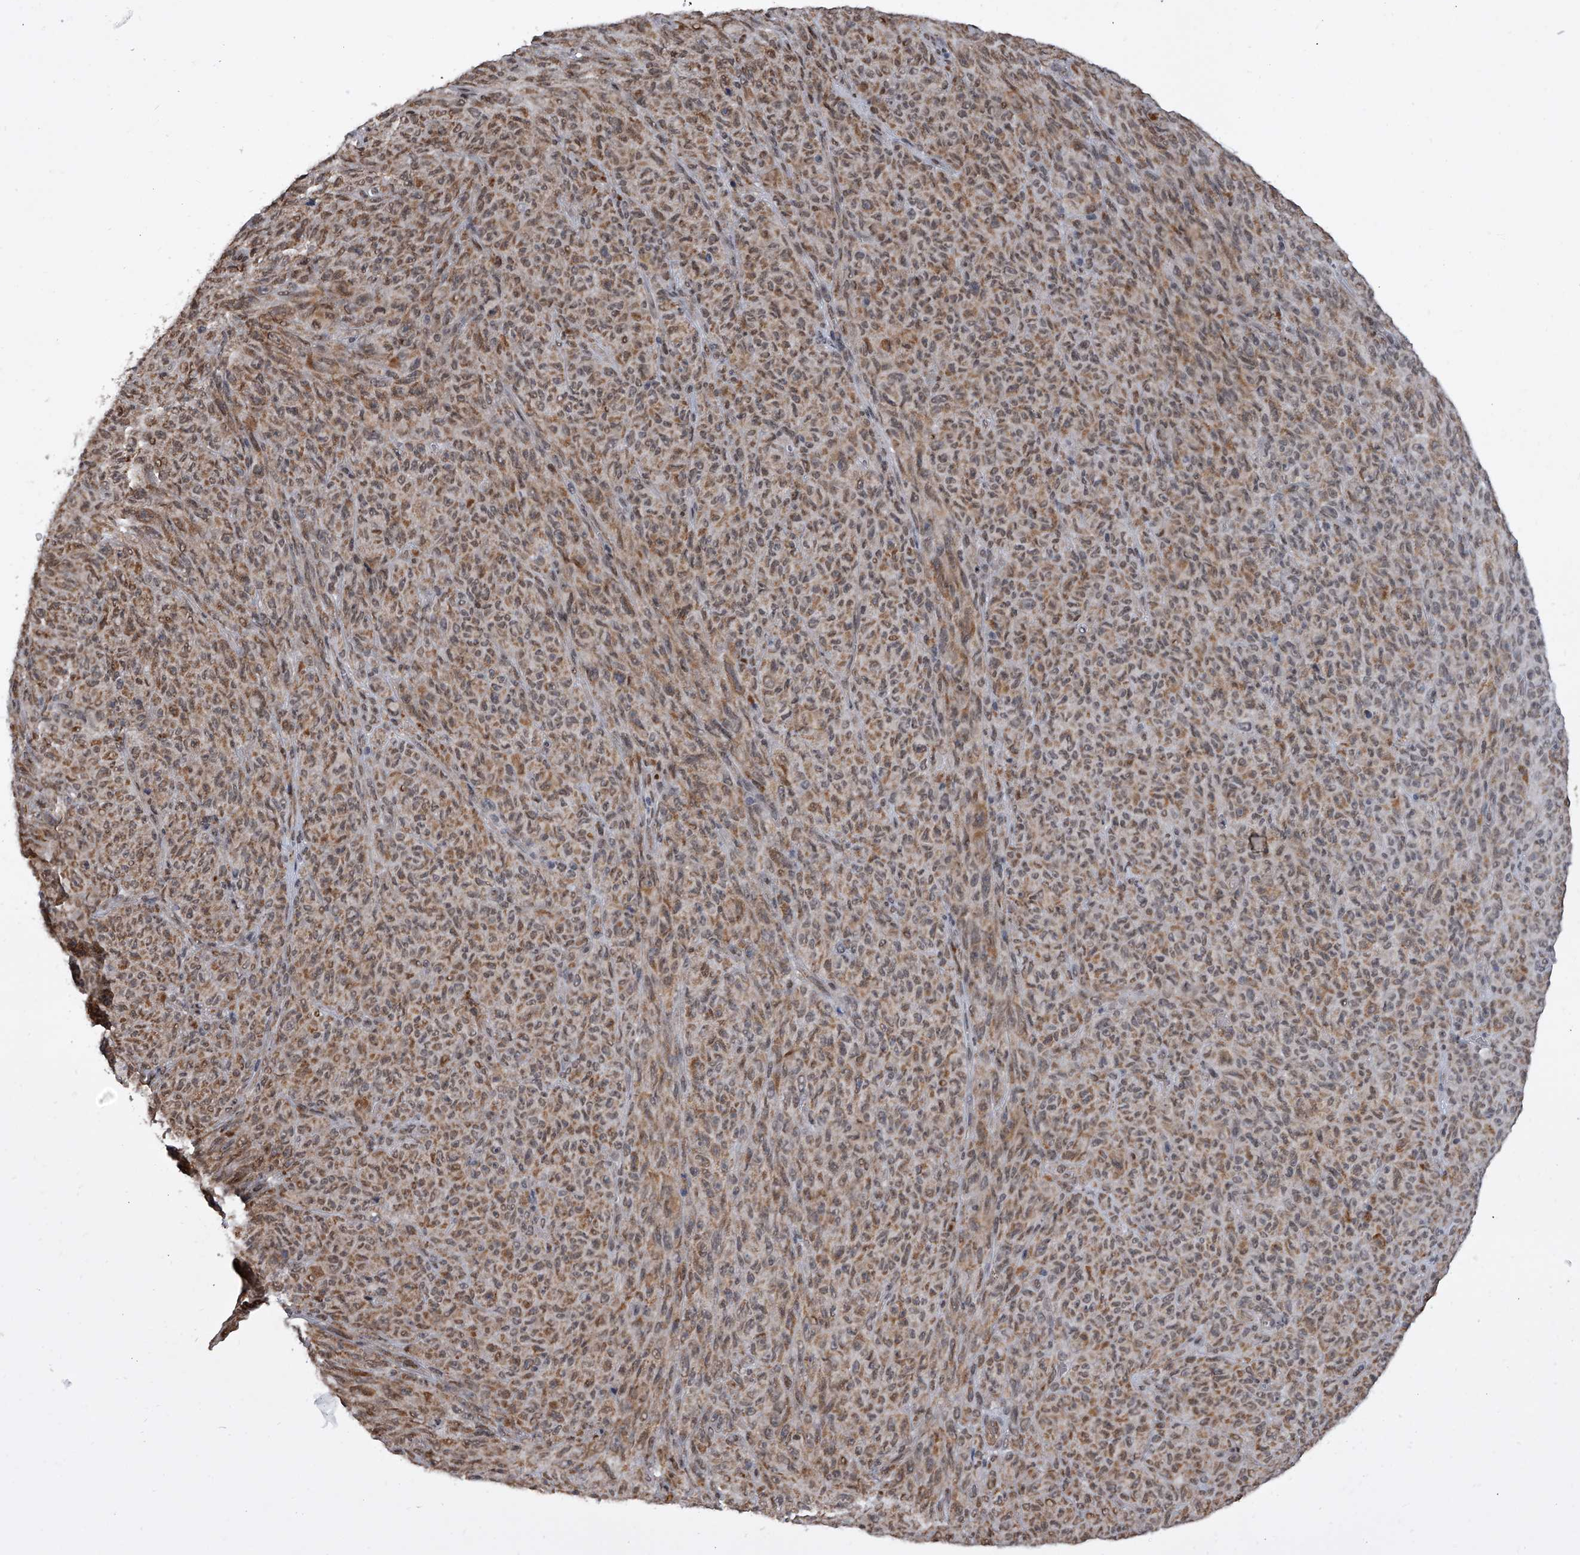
{"staining": {"intensity": "moderate", "quantity": "25%-75%", "location": "cytoplasmic/membranous,nuclear"}, "tissue": "melanoma", "cell_type": "Tumor cells", "image_type": "cancer", "snomed": [{"axis": "morphology", "description": "Malignant melanoma, NOS"}, {"axis": "topography", "description": "Skin"}], "caption": "Human malignant melanoma stained with a protein marker shows moderate staining in tumor cells.", "gene": "ZNF426", "patient": {"sex": "female", "age": 82}}